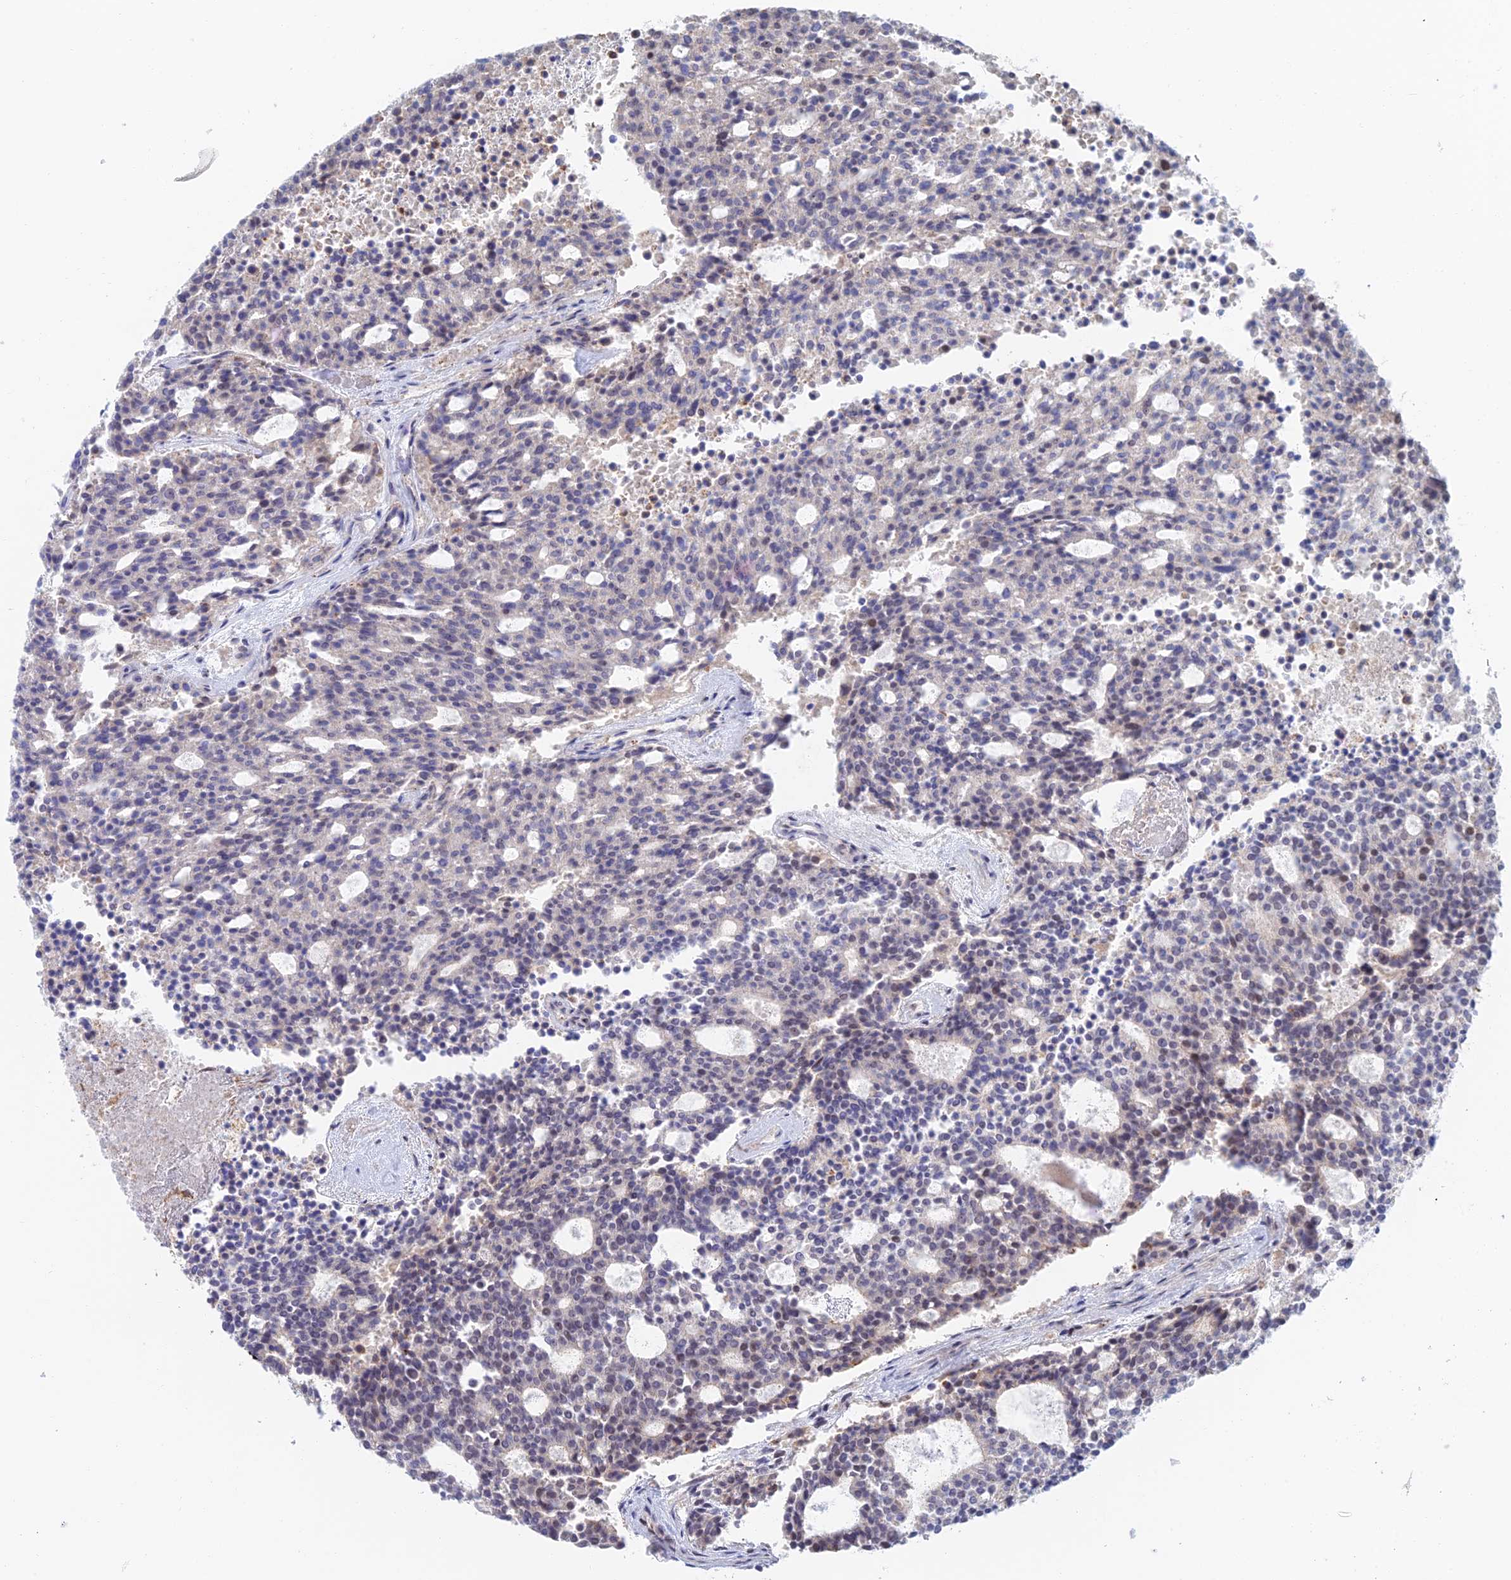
{"staining": {"intensity": "negative", "quantity": "none", "location": "none"}, "tissue": "carcinoid", "cell_type": "Tumor cells", "image_type": "cancer", "snomed": [{"axis": "morphology", "description": "Carcinoid, malignant, NOS"}, {"axis": "topography", "description": "Pancreas"}], "caption": "This micrograph is of carcinoid (malignant) stained with immunohistochemistry (IHC) to label a protein in brown with the nuclei are counter-stained blue. There is no positivity in tumor cells. Brightfield microscopy of immunohistochemistry stained with DAB (3,3'-diaminobenzidine) (brown) and hematoxylin (blue), captured at high magnification.", "gene": "ZUP1", "patient": {"sex": "female", "age": 54}}